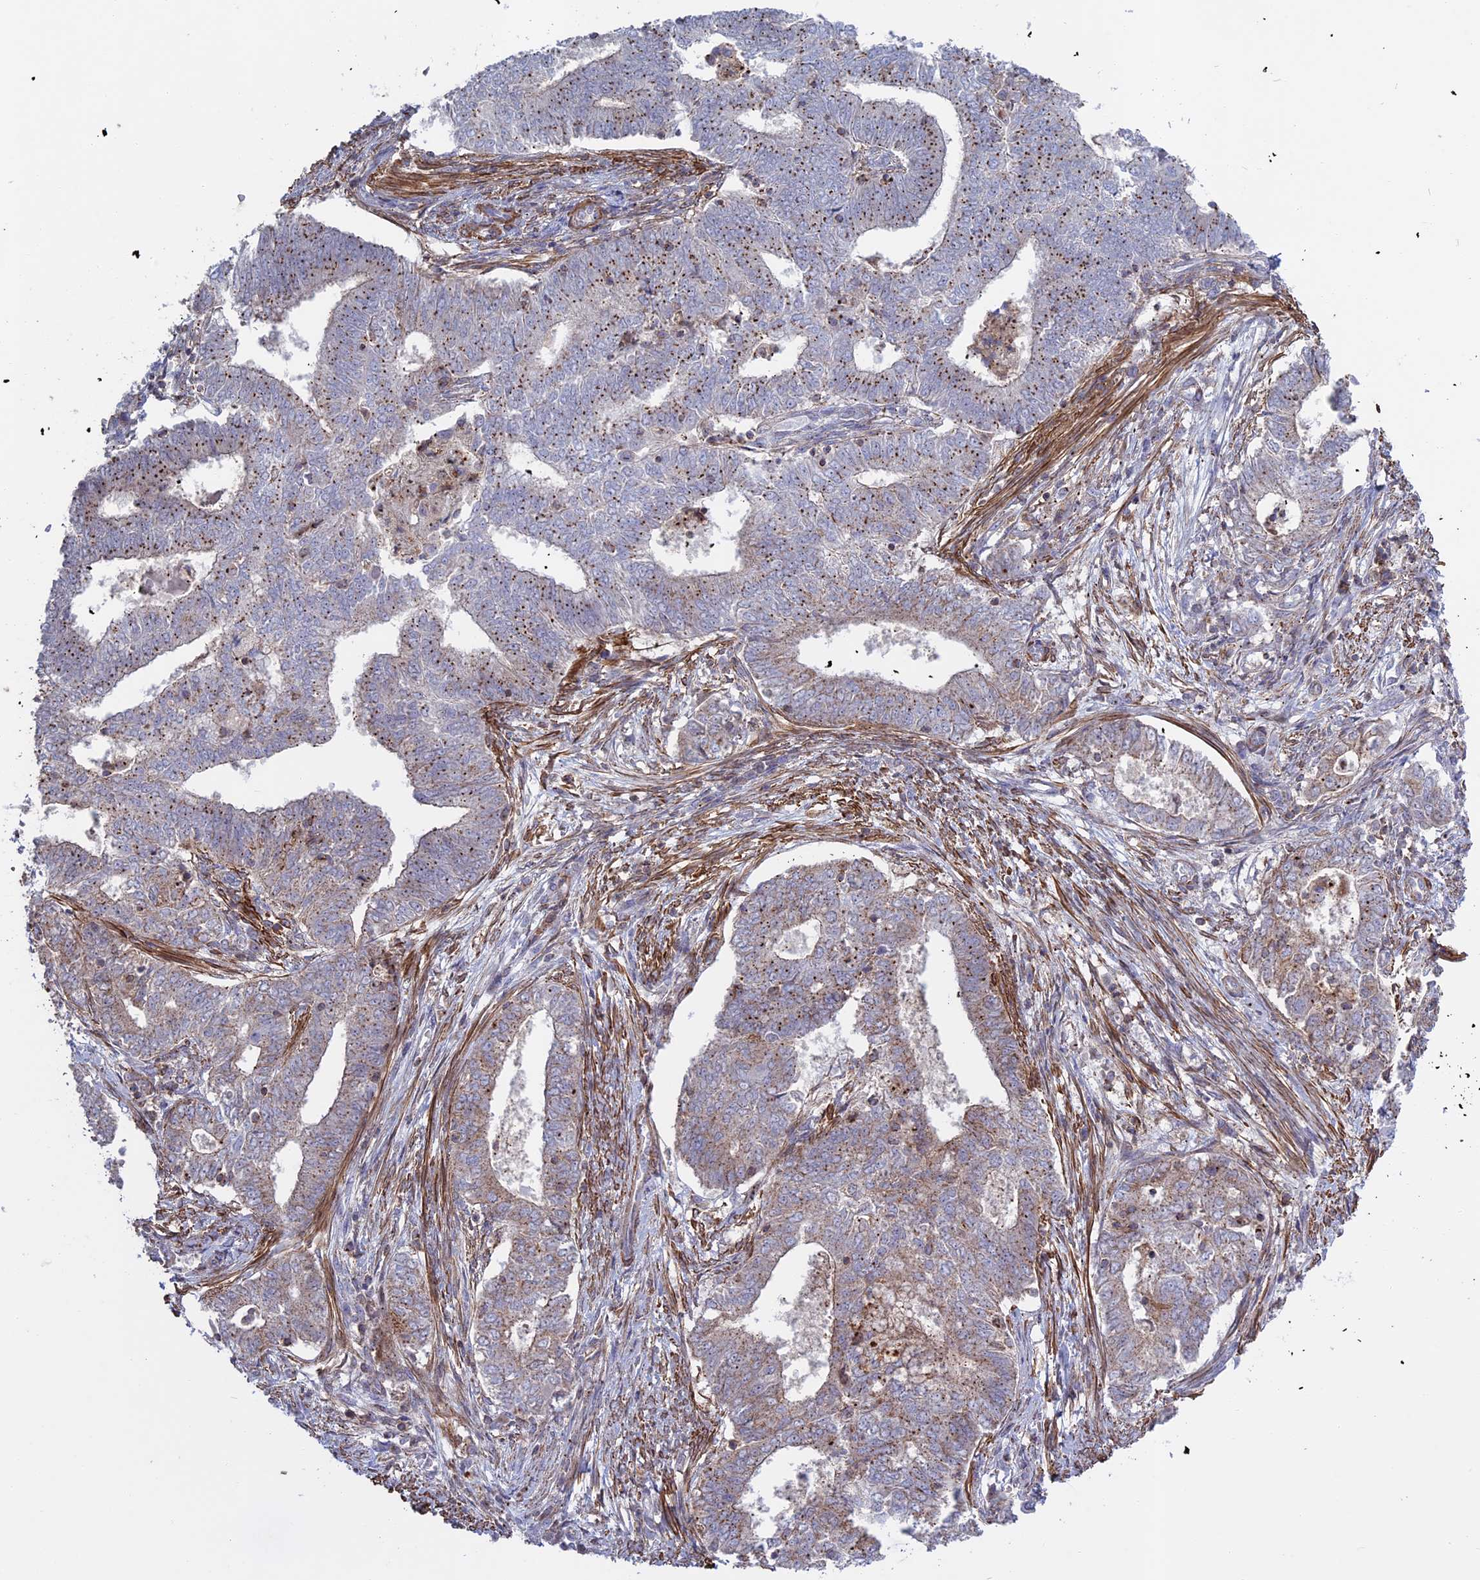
{"staining": {"intensity": "moderate", "quantity": "<25%", "location": "cytoplasmic/membranous"}, "tissue": "endometrial cancer", "cell_type": "Tumor cells", "image_type": "cancer", "snomed": [{"axis": "morphology", "description": "Adenocarcinoma, NOS"}, {"axis": "topography", "description": "Endometrium"}], "caption": "DAB (3,3'-diaminobenzidine) immunohistochemical staining of human endometrial cancer (adenocarcinoma) displays moderate cytoplasmic/membranous protein positivity in about <25% of tumor cells.", "gene": "LYPD5", "patient": {"sex": "female", "age": 62}}